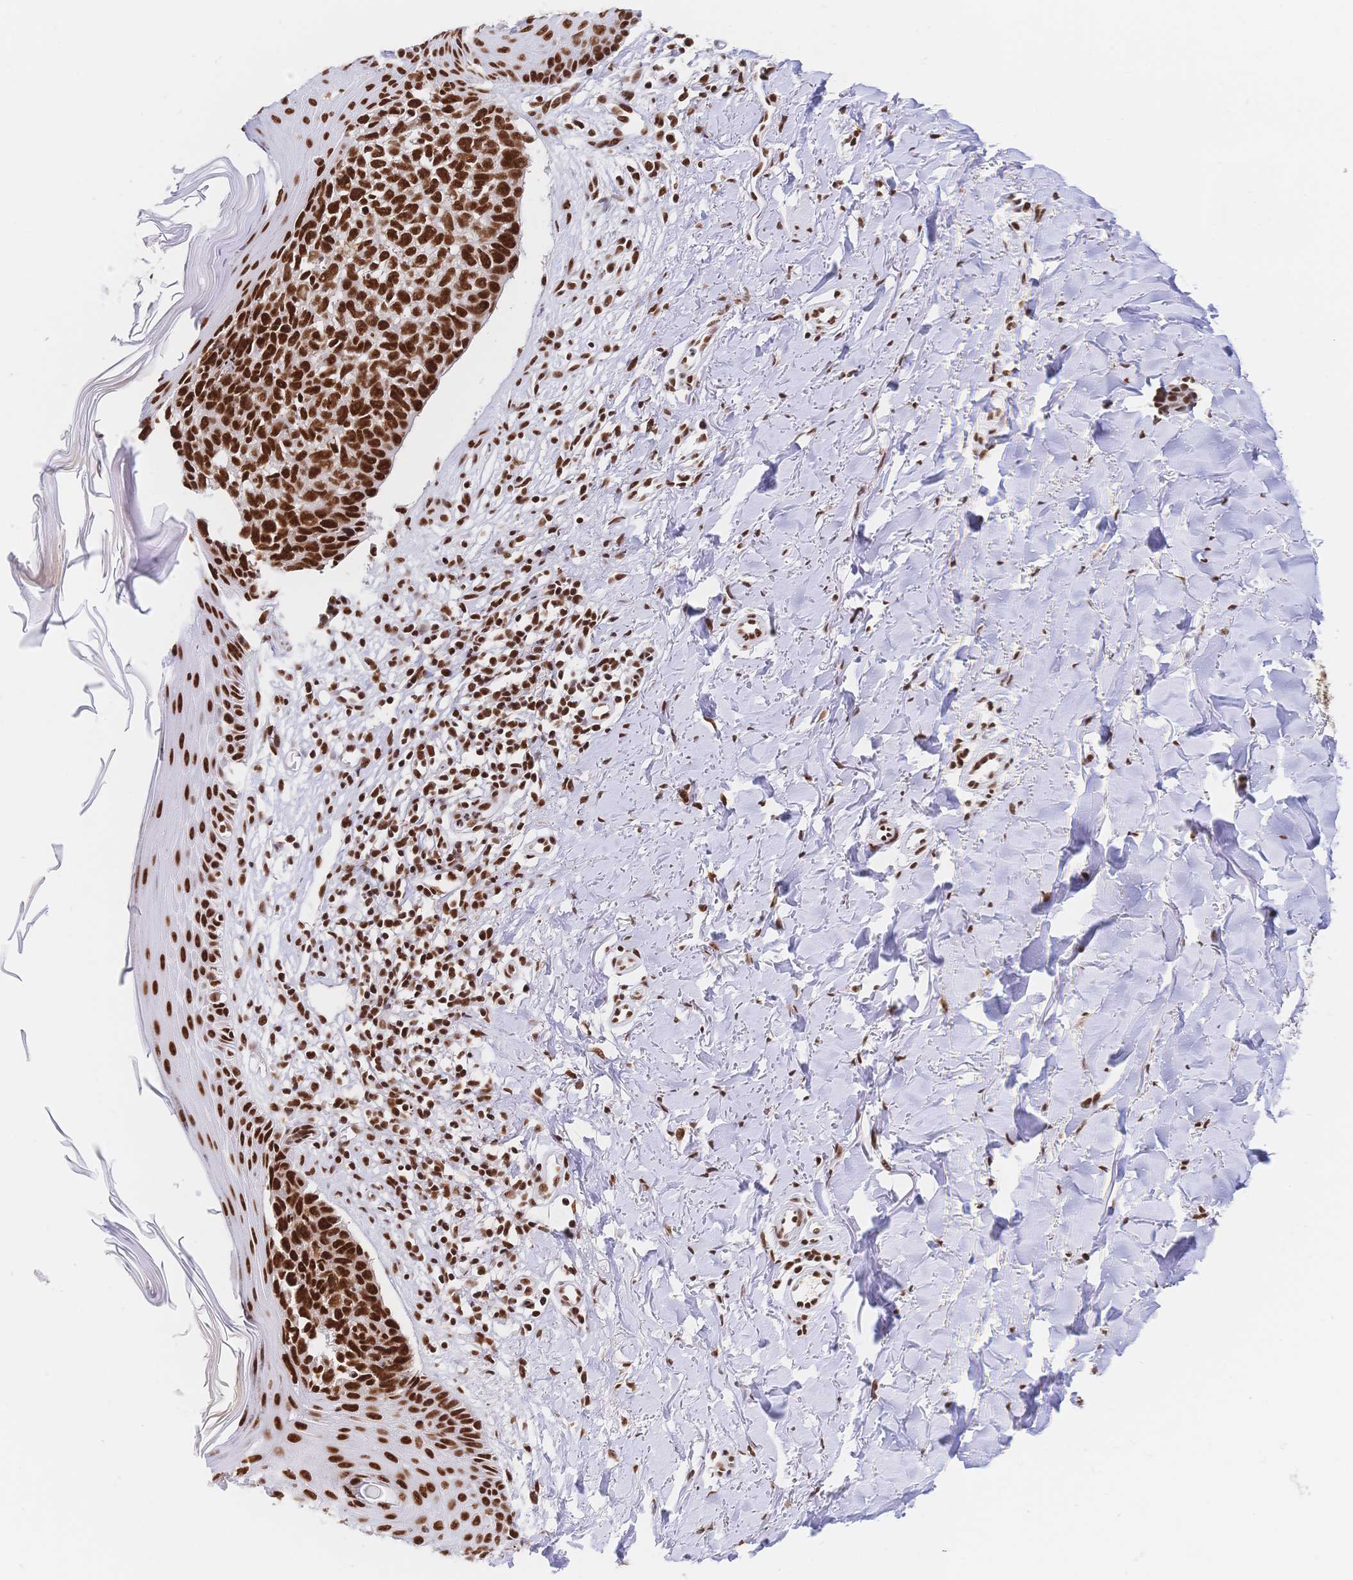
{"staining": {"intensity": "strong", "quantity": ">75%", "location": "nuclear"}, "tissue": "skin cancer", "cell_type": "Tumor cells", "image_type": "cancer", "snomed": [{"axis": "morphology", "description": "Basal cell carcinoma"}, {"axis": "topography", "description": "Skin"}], "caption": "Basal cell carcinoma (skin) stained for a protein (brown) displays strong nuclear positive positivity in about >75% of tumor cells.", "gene": "SRSF1", "patient": {"sex": "female", "age": 45}}